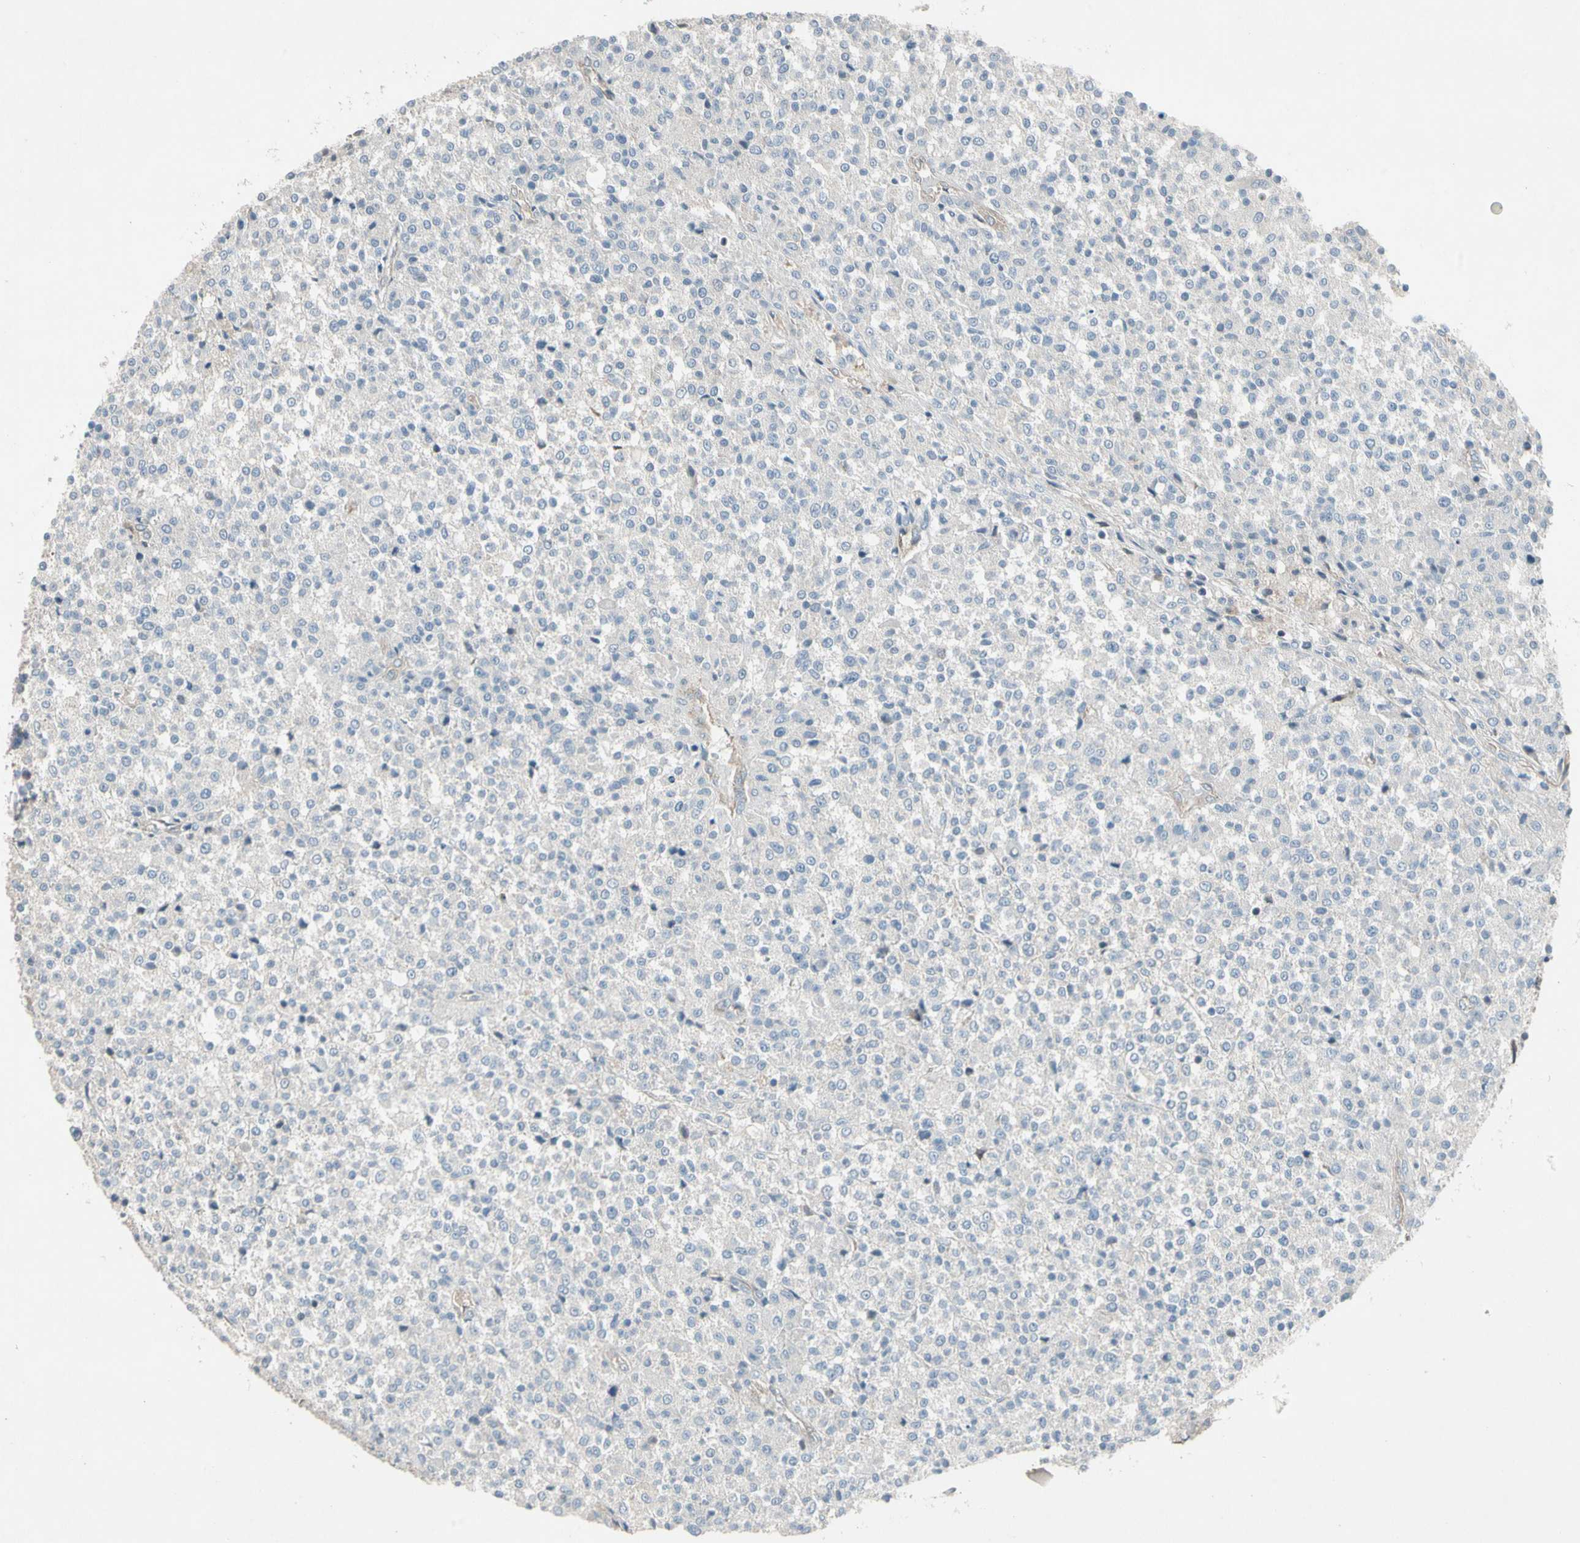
{"staining": {"intensity": "negative", "quantity": "none", "location": "none"}, "tissue": "testis cancer", "cell_type": "Tumor cells", "image_type": "cancer", "snomed": [{"axis": "morphology", "description": "Seminoma, NOS"}, {"axis": "topography", "description": "Testis"}], "caption": "Tumor cells are negative for protein expression in human testis cancer (seminoma). (DAB (3,3'-diaminobenzidine) immunohistochemistry visualized using brightfield microscopy, high magnification).", "gene": "PANK2", "patient": {"sex": "male", "age": 59}}